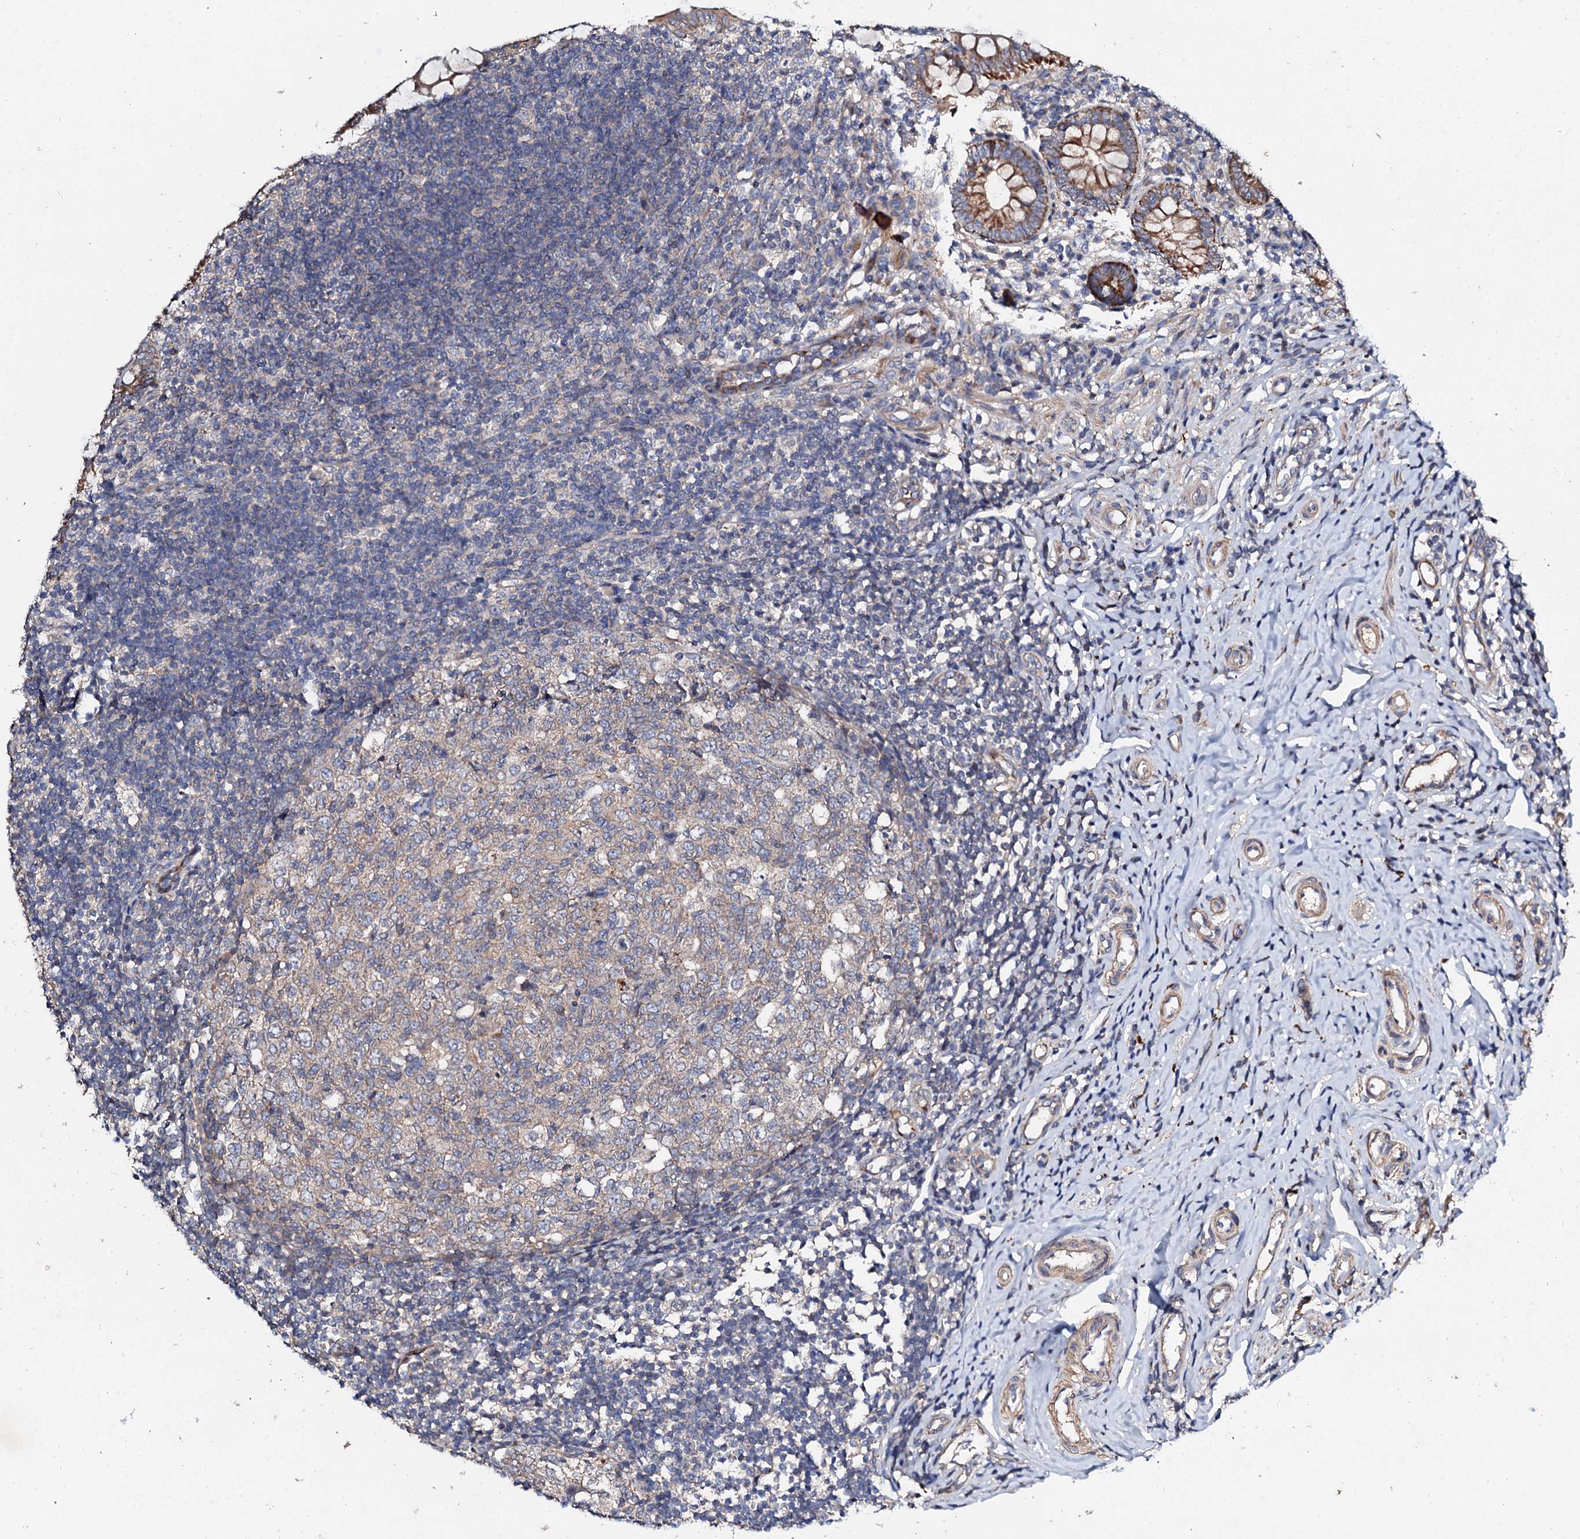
{"staining": {"intensity": "strong", "quantity": ">75%", "location": "cytoplasmic/membranous"}, "tissue": "appendix", "cell_type": "Glandular cells", "image_type": "normal", "snomed": [{"axis": "morphology", "description": "Normal tissue, NOS"}, {"axis": "topography", "description": "Appendix"}], "caption": "High-magnification brightfield microscopy of normal appendix stained with DAB (3,3'-diaminobenzidine) (brown) and counterstained with hematoxylin (blue). glandular cells exhibit strong cytoplasmic/membranous positivity is appreciated in about>75% of cells.", "gene": "FIBIN", "patient": {"sex": "male", "age": 14}}